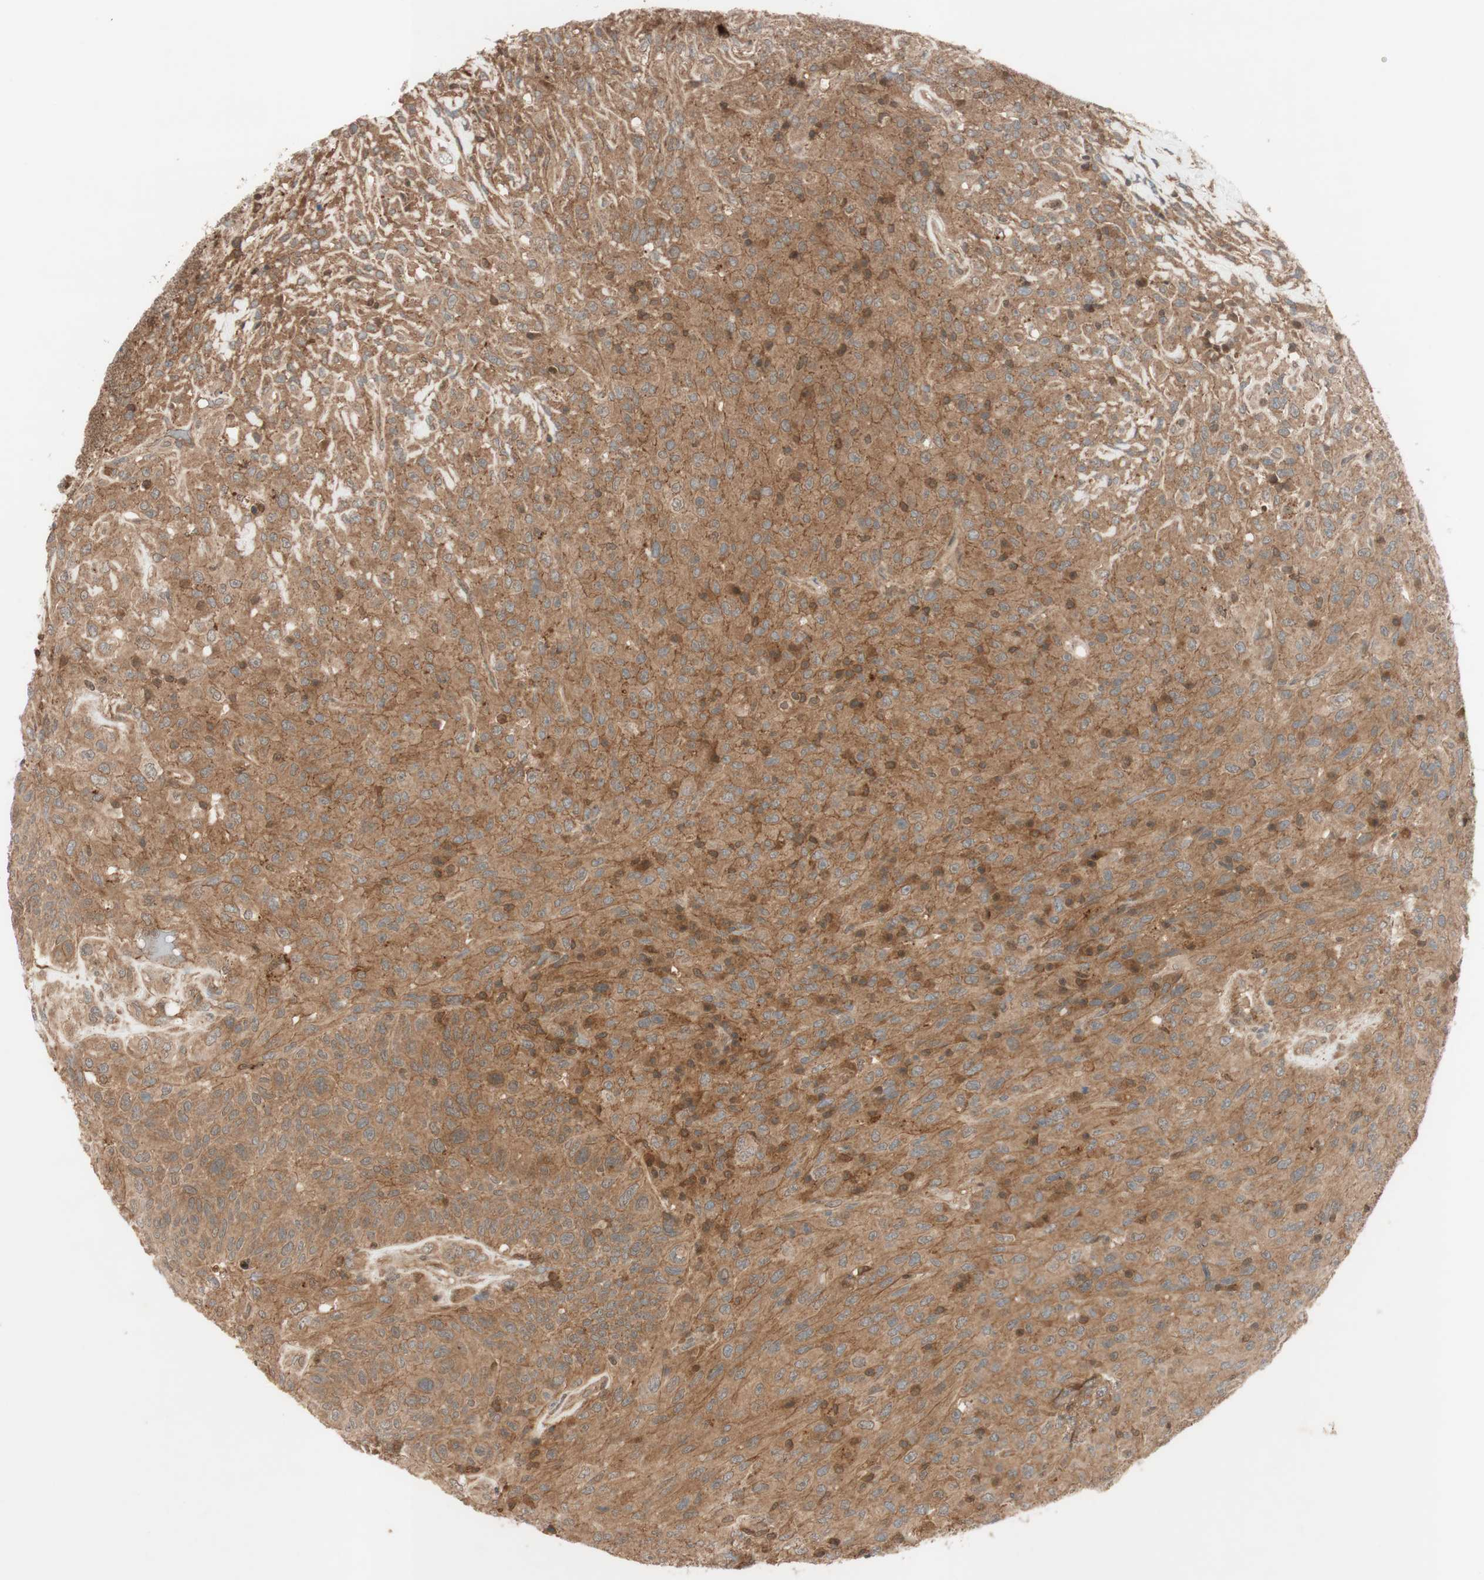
{"staining": {"intensity": "moderate", "quantity": ">75%", "location": "cytoplasmic/membranous"}, "tissue": "urothelial cancer", "cell_type": "Tumor cells", "image_type": "cancer", "snomed": [{"axis": "morphology", "description": "Urothelial carcinoma, High grade"}, {"axis": "topography", "description": "Urinary bladder"}], "caption": "Protein analysis of urothelial cancer tissue demonstrates moderate cytoplasmic/membranous staining in about >75% of tumor cells.", "gene": "EPHA8", "patient": {"sex": "male", "age": 66}}